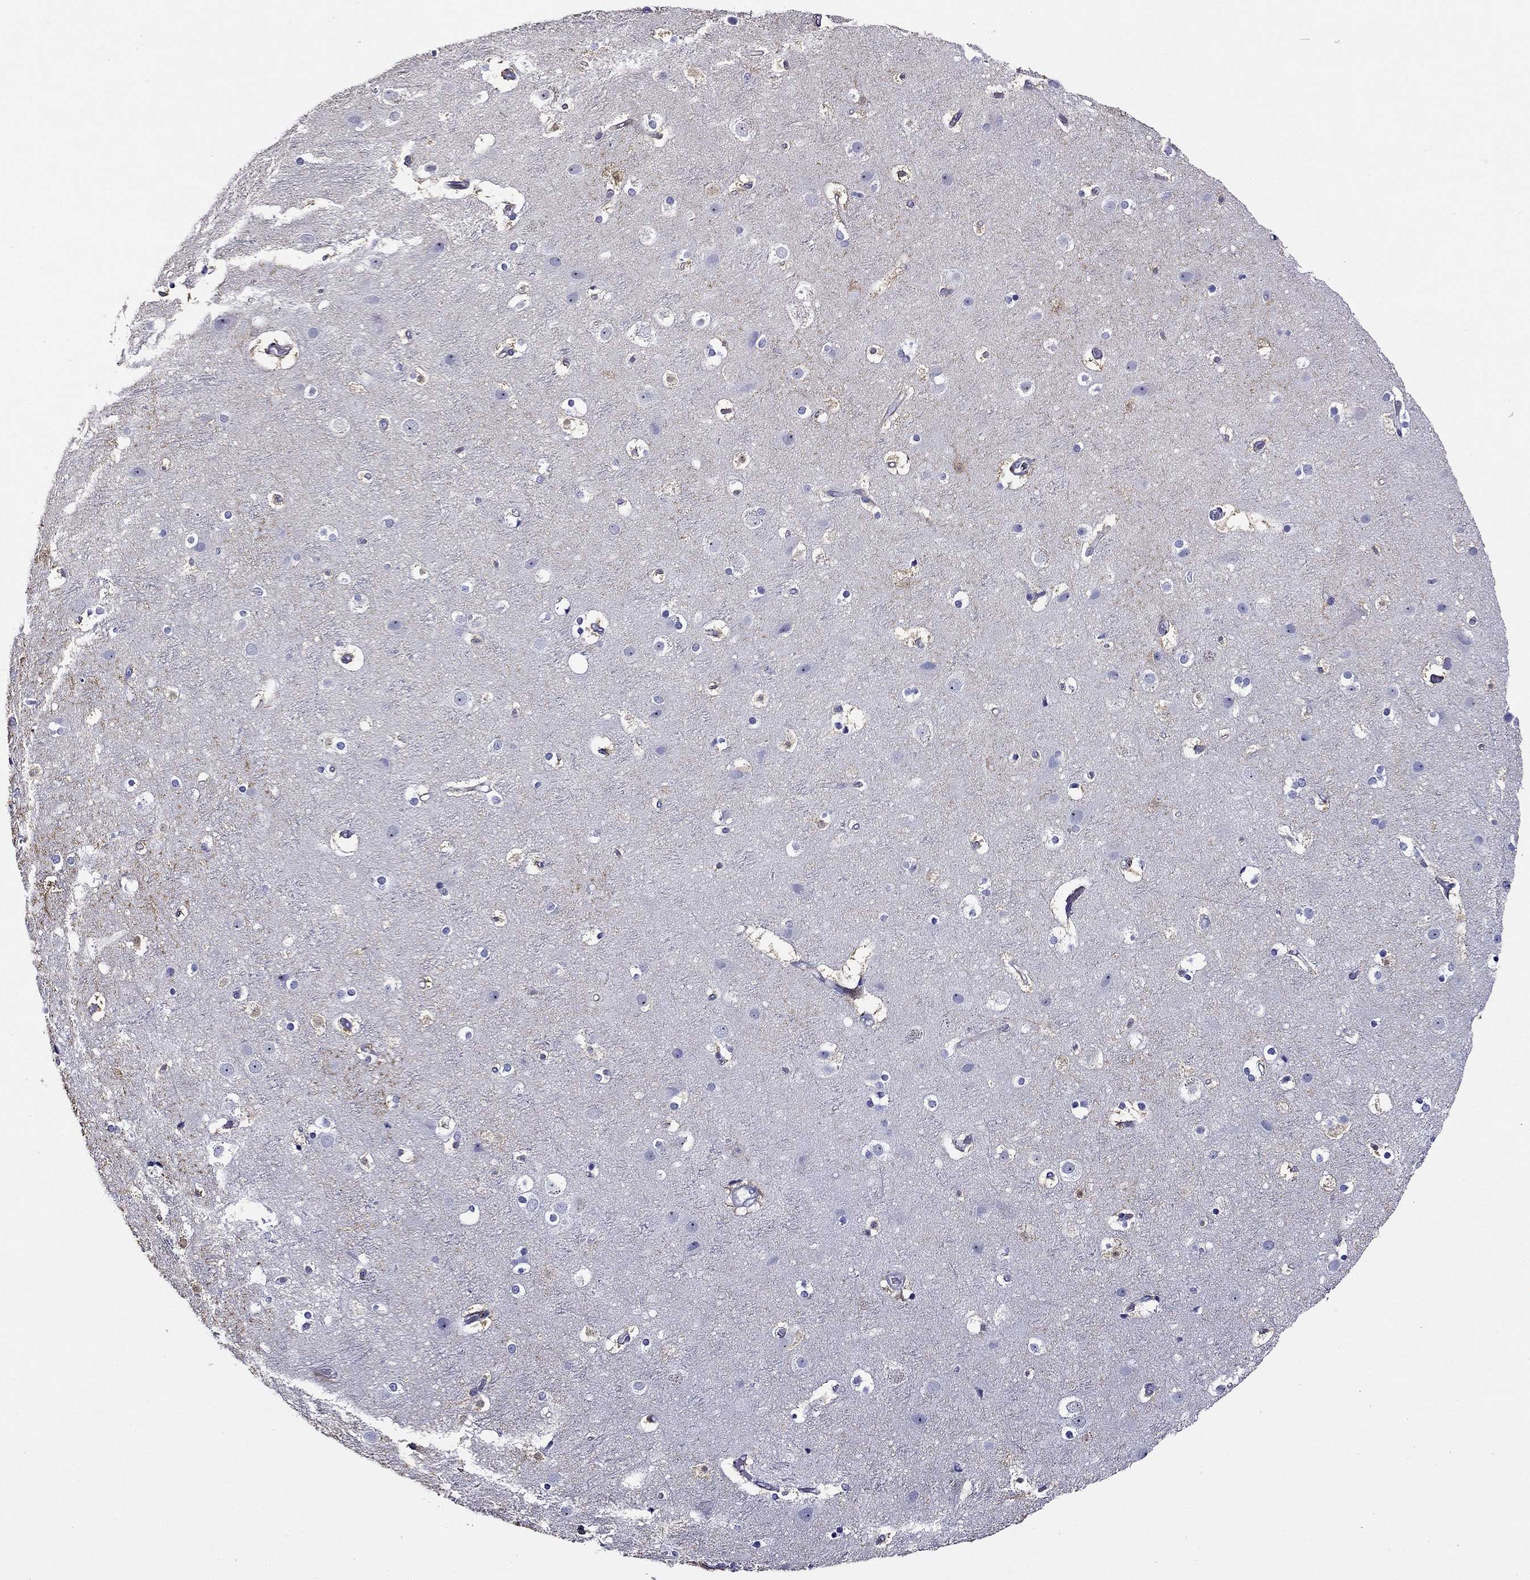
{"staining": {"intensity": "negative", "quantity": "none", "location": "none"}, "tissue": "cerebral cortex", "cell_type": "Endothelial cells", "image_type": "normal", "snomed": [{"axis": "morphology", "description": "Normal tissue, NOS"}, {"axis": "topography", "description": "Cerebral cortex"}], "caption": "The immunohistochemistry micrograph has no significant staining in endothelial cells of cerebral cortex.", "gene": "ODF4", "patient": {"sex": "female", "age": 52}}